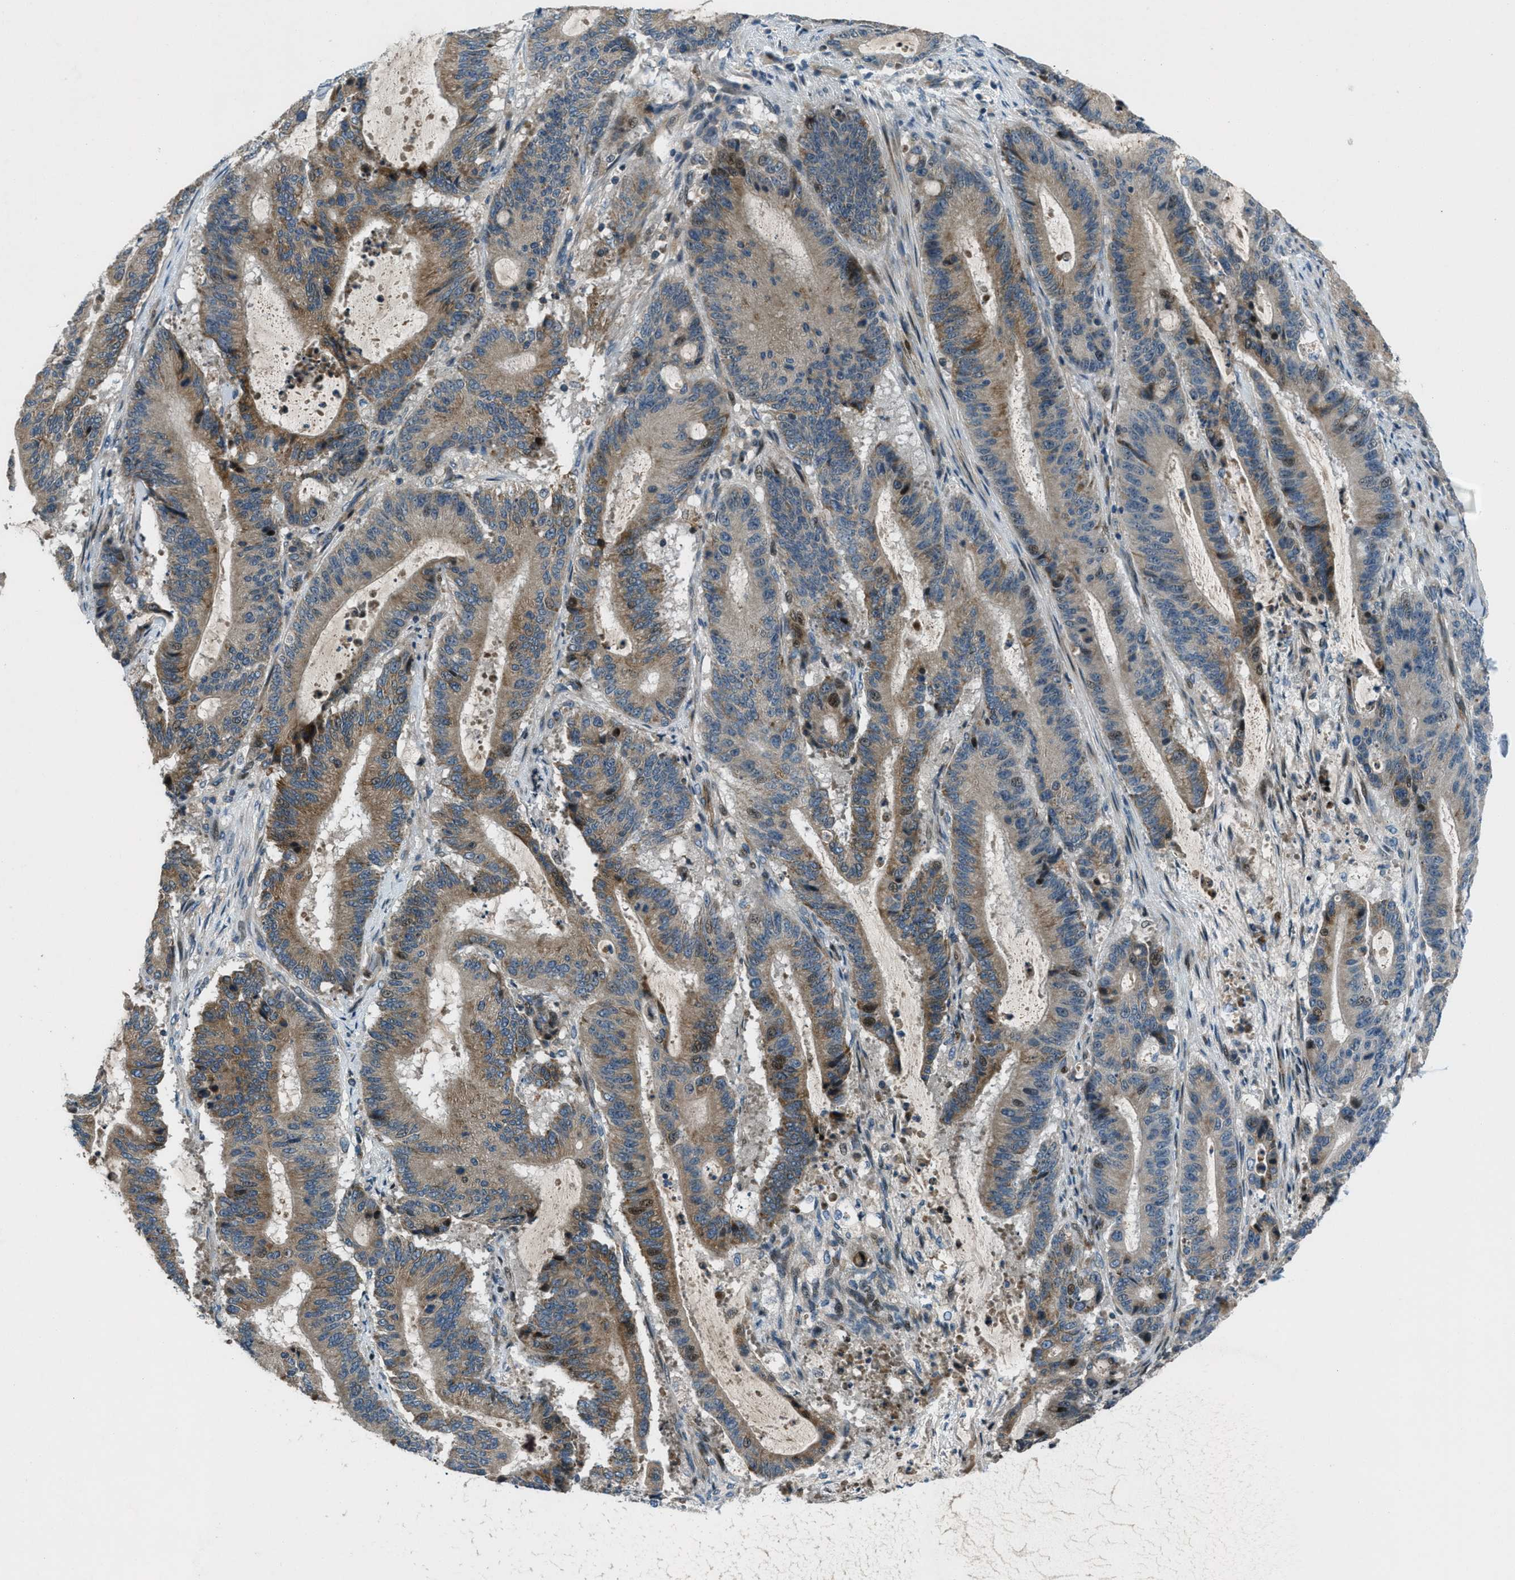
{"staining": {"intensity": "moderate", "quantity": ">75%", "location": "cytoplasmic/membranous,nuclear"}, "tissue": "liver cancer", "cell_type": "Tumor cells", "image_type": "cancer", "snomed": [{"axis": "morphology", "description": "Cholangiocarcinoma"}, {"axis": "topography", "description": "Liver"}], "caption": "Immunohistochemistry image of human liver cancer (cholangiocarcinoma) stained for a protein (brown), which reveals medium levels of moderate cytoplasmic/membranous and nuclear expression in about >75% of tumor cells.", "gene": "CLEC2D", "patient": {"sex": "female", "age": 73}}